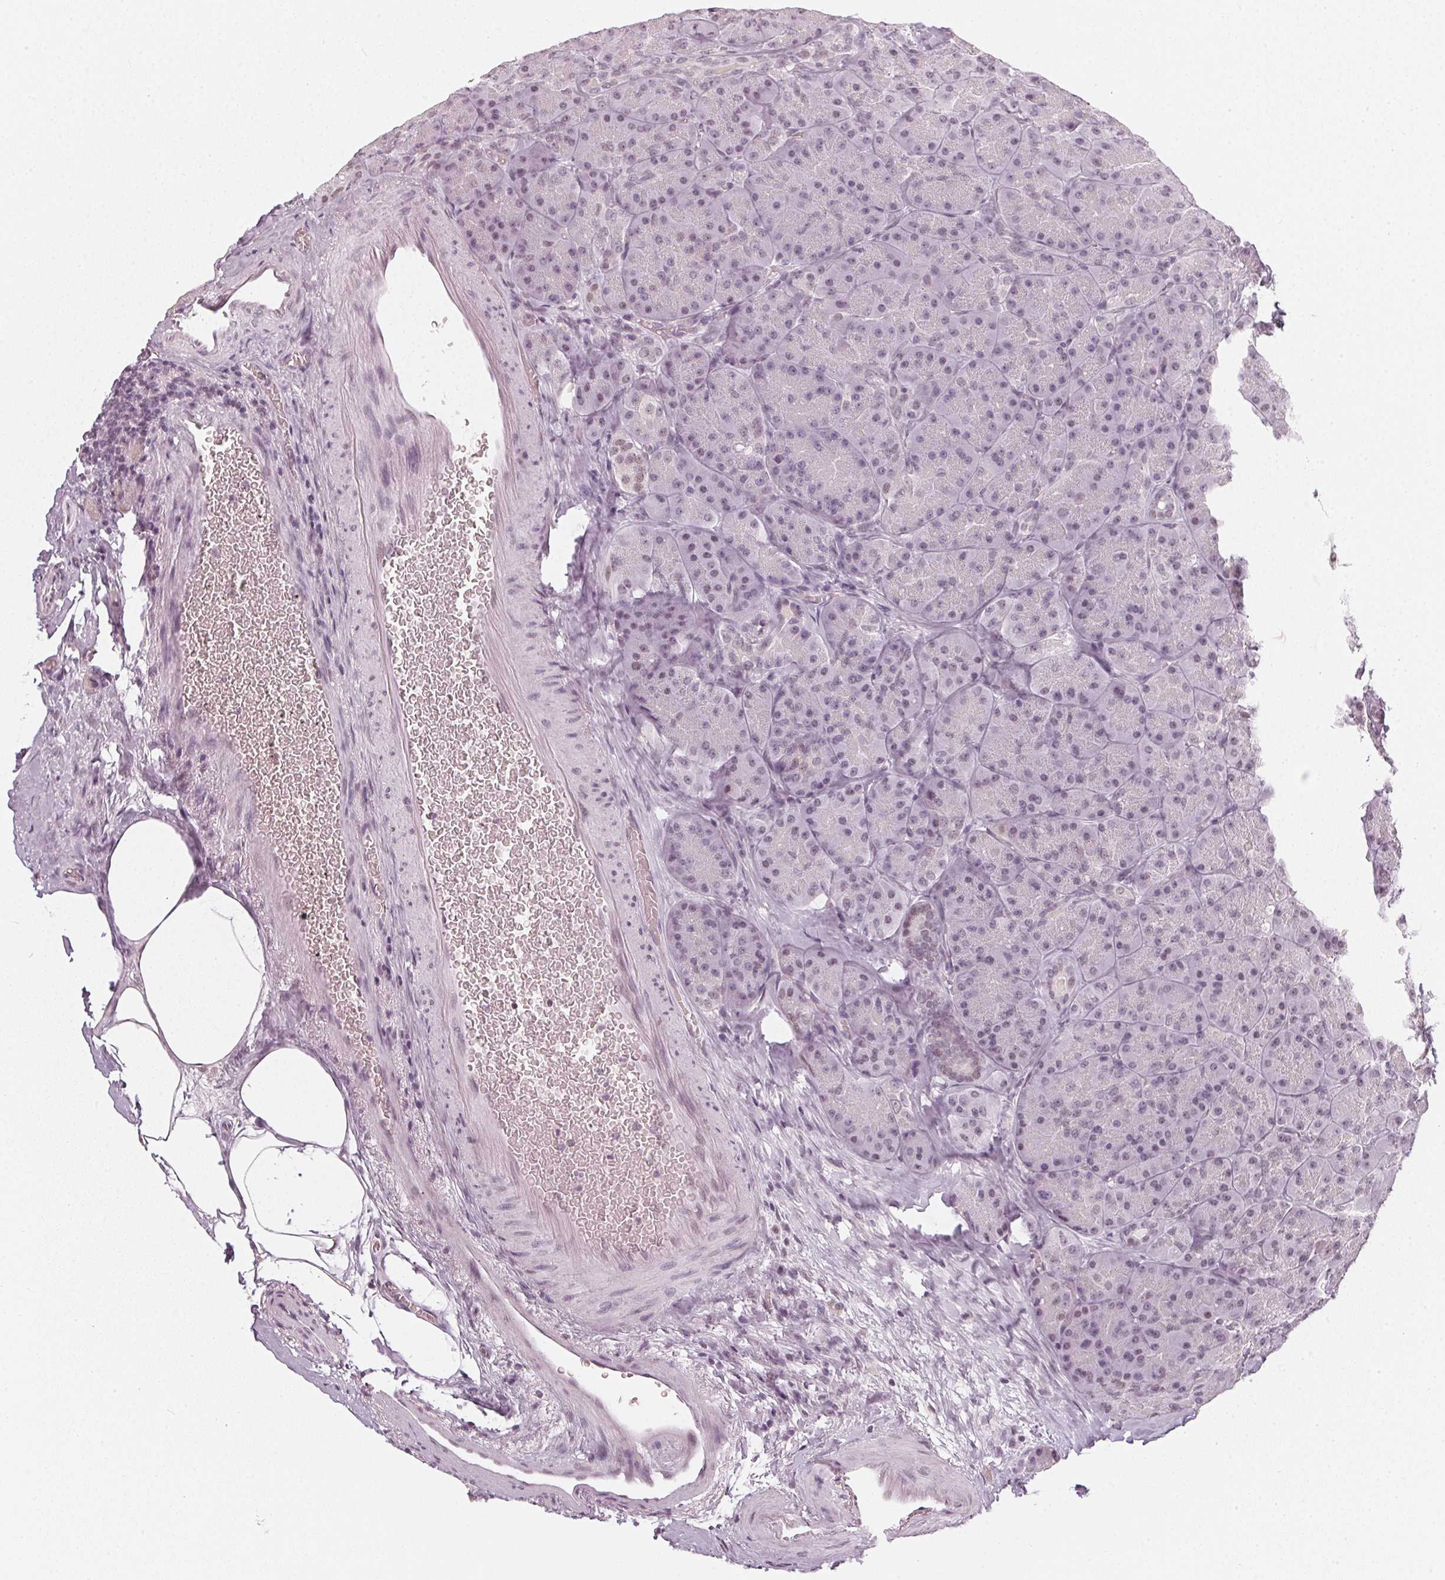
{"staining": {"intensity": "weak", "quantity": "<25%", "location": "nuclear"}, "tissue": "pancreas", "cell_type": "Exocrine glandular cells", "image_type": "normal", "snomed": [{"axis": "morphology", "description": "Normal tissue, NOS"}, {"axis": "topography", "description": "Pancreas"}], "caption": "Immunohistochemical staining of unremarkable human pancreas shows no significant positivity in exocrine glandular cells.", "gene": "DNAJC6", "patient": {"sex": "male", "age": 57}}